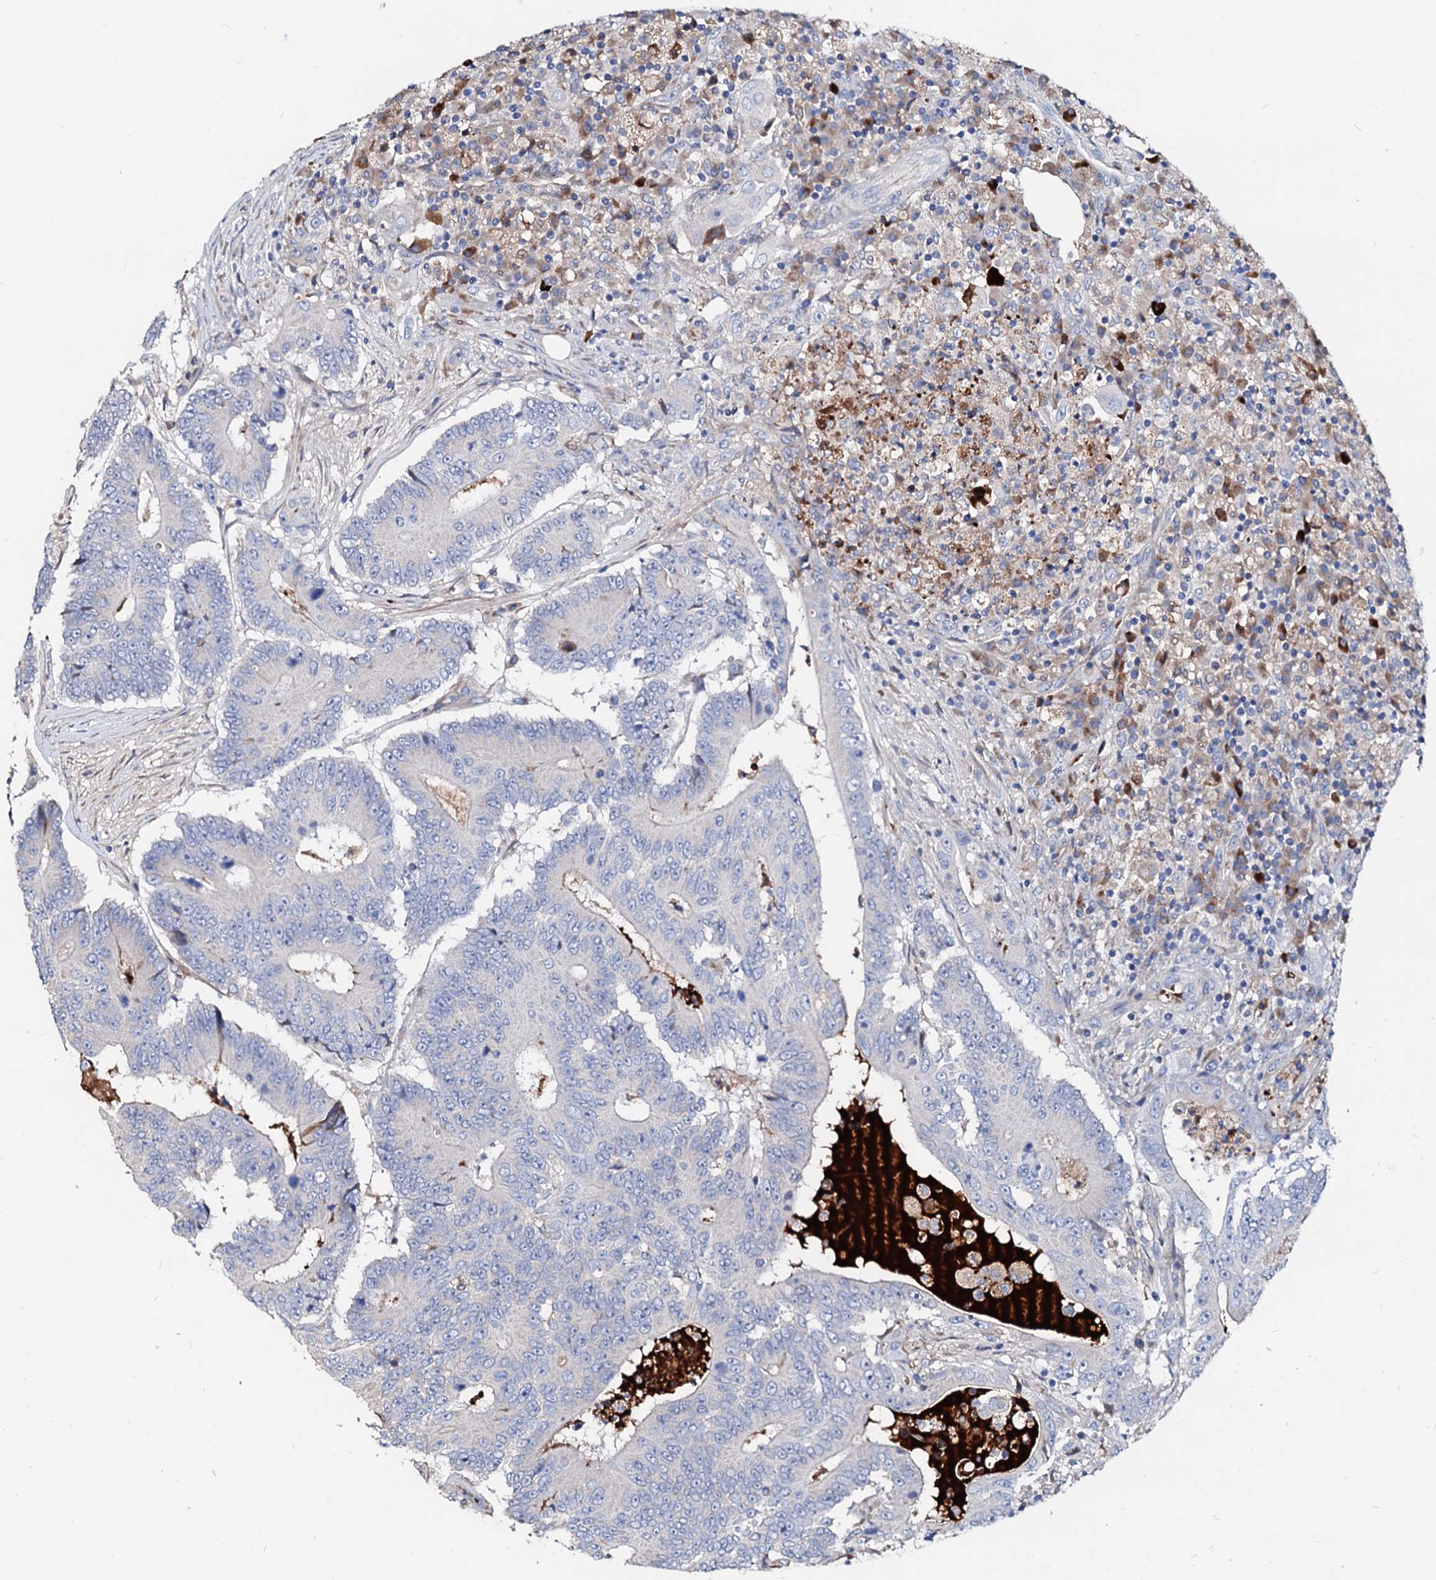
{"staining": {"intensity": "negative", "quantity": "none", "location": "none"}, "tissue": "colorectal cancer", "cell_type": "Tumor cells", "image_type": "cancer", "snomed": [{"axis": "morphology", "description": "Adenocarcinoma, NOS"}, {"axis": "topography", "description": "Colon"}], "caption": "Tumor cells are negative for brown protein staining in colorectal cancer. (Brightfield microscopy of DAB (3,3'-diaminobenzidine) immunohistochemistry (IHC) at high magnification).", "gene": "SLC10A7", "patient": {"sex": "male", "age": 83}}